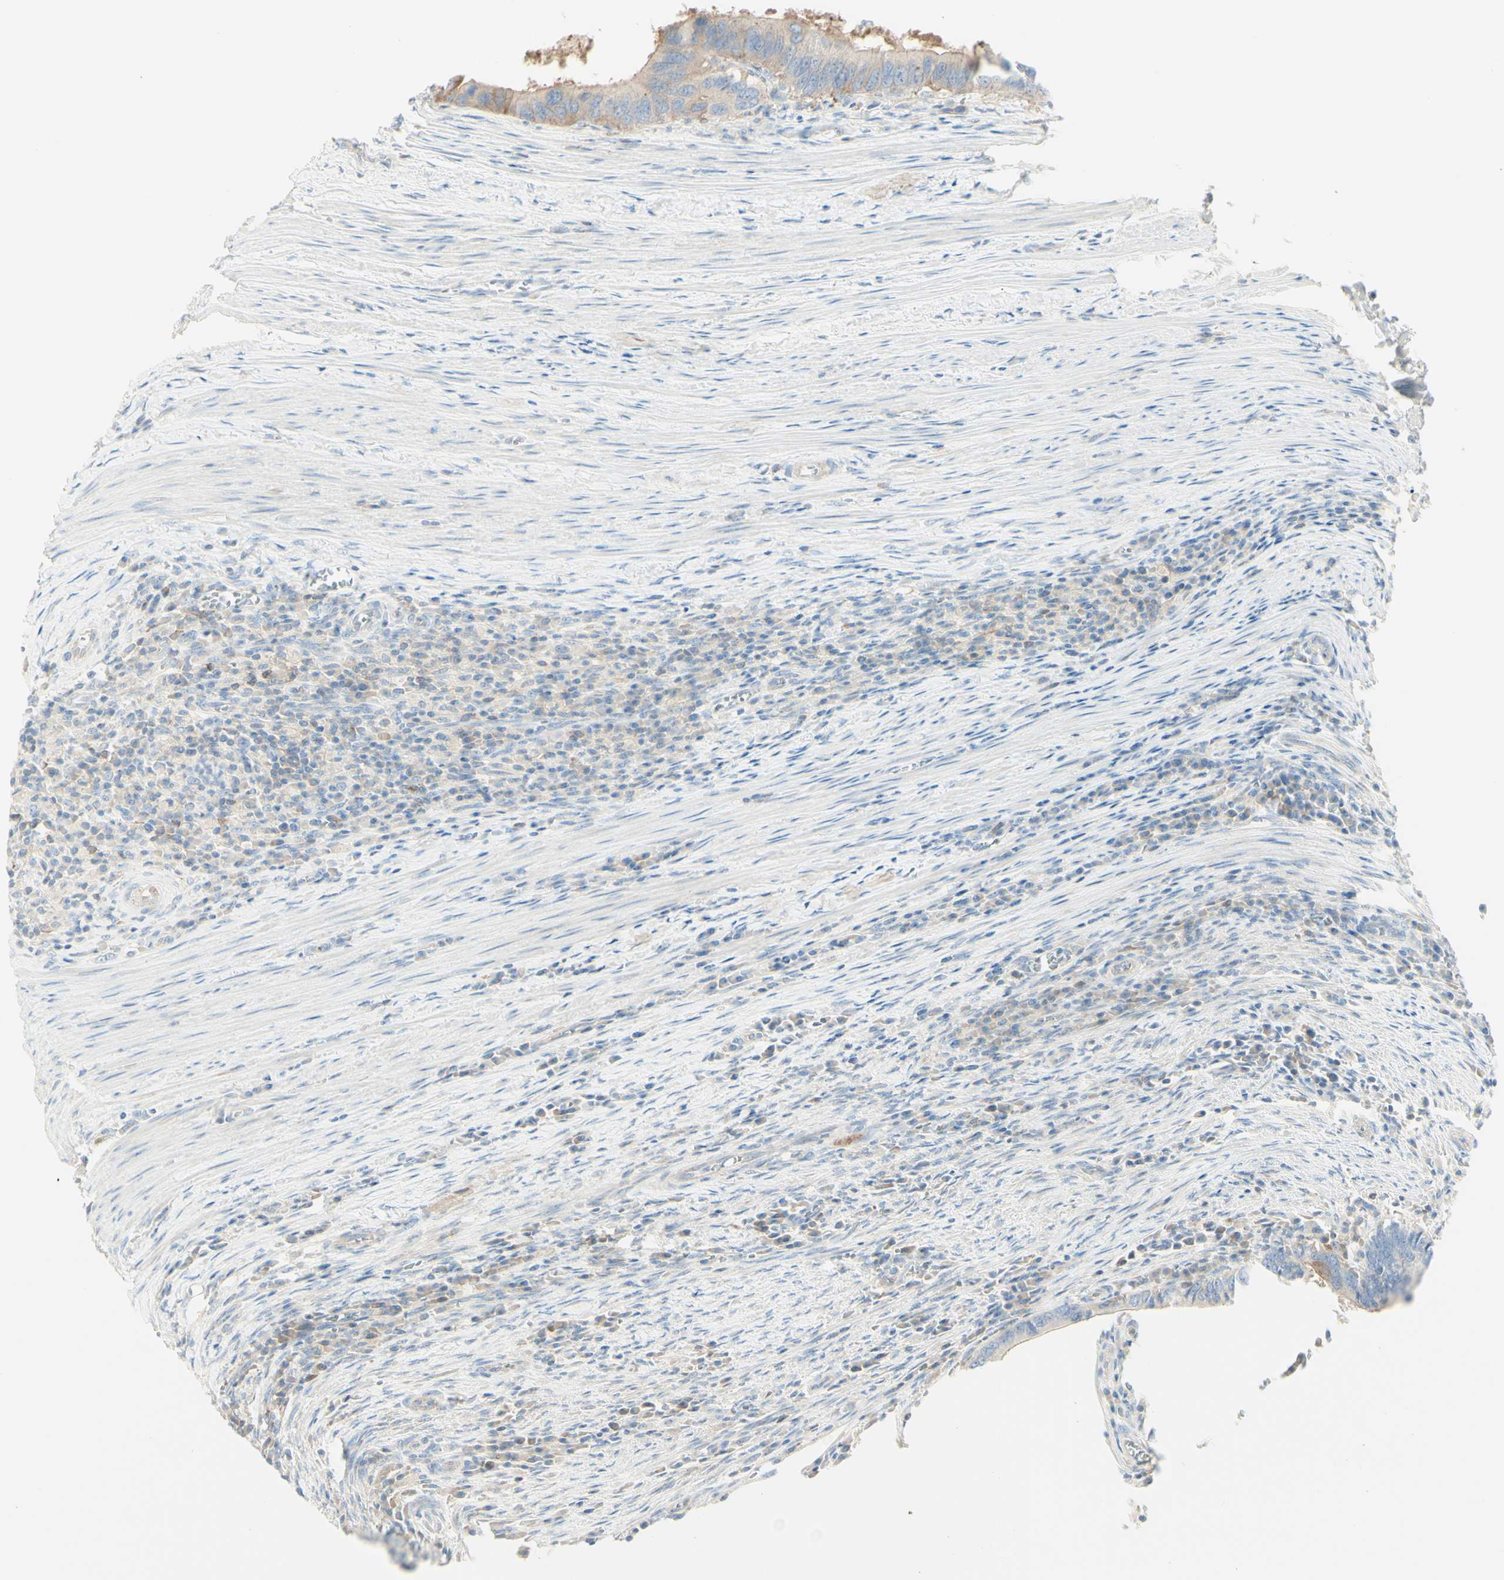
{"staining": {"intensity": "weak", "quantity": "<25%", "location": "cytoplasmic/membranous"}, "tissue": "colorectal cancer", "cell_type": "Tumor cells", "image_type": "cancer", "snomed": [{"axis": "morphology", "description": "Adenocarcinoma, NOS"}, {"axis": "topography", "description": "Colon"}], "caption": "High magnification brightfield microscopy of colorectal cancer stained with DAB (brown) and counterstained with hematoxylin (blue): tumor cells show no significant staining. (Stains: DAB IHC with hematoxylin counter stain, Microscopy: brightfield microscopy at high magnification).", "gene": "MTM1", "patient": {"sex": "male", "age": 72}}